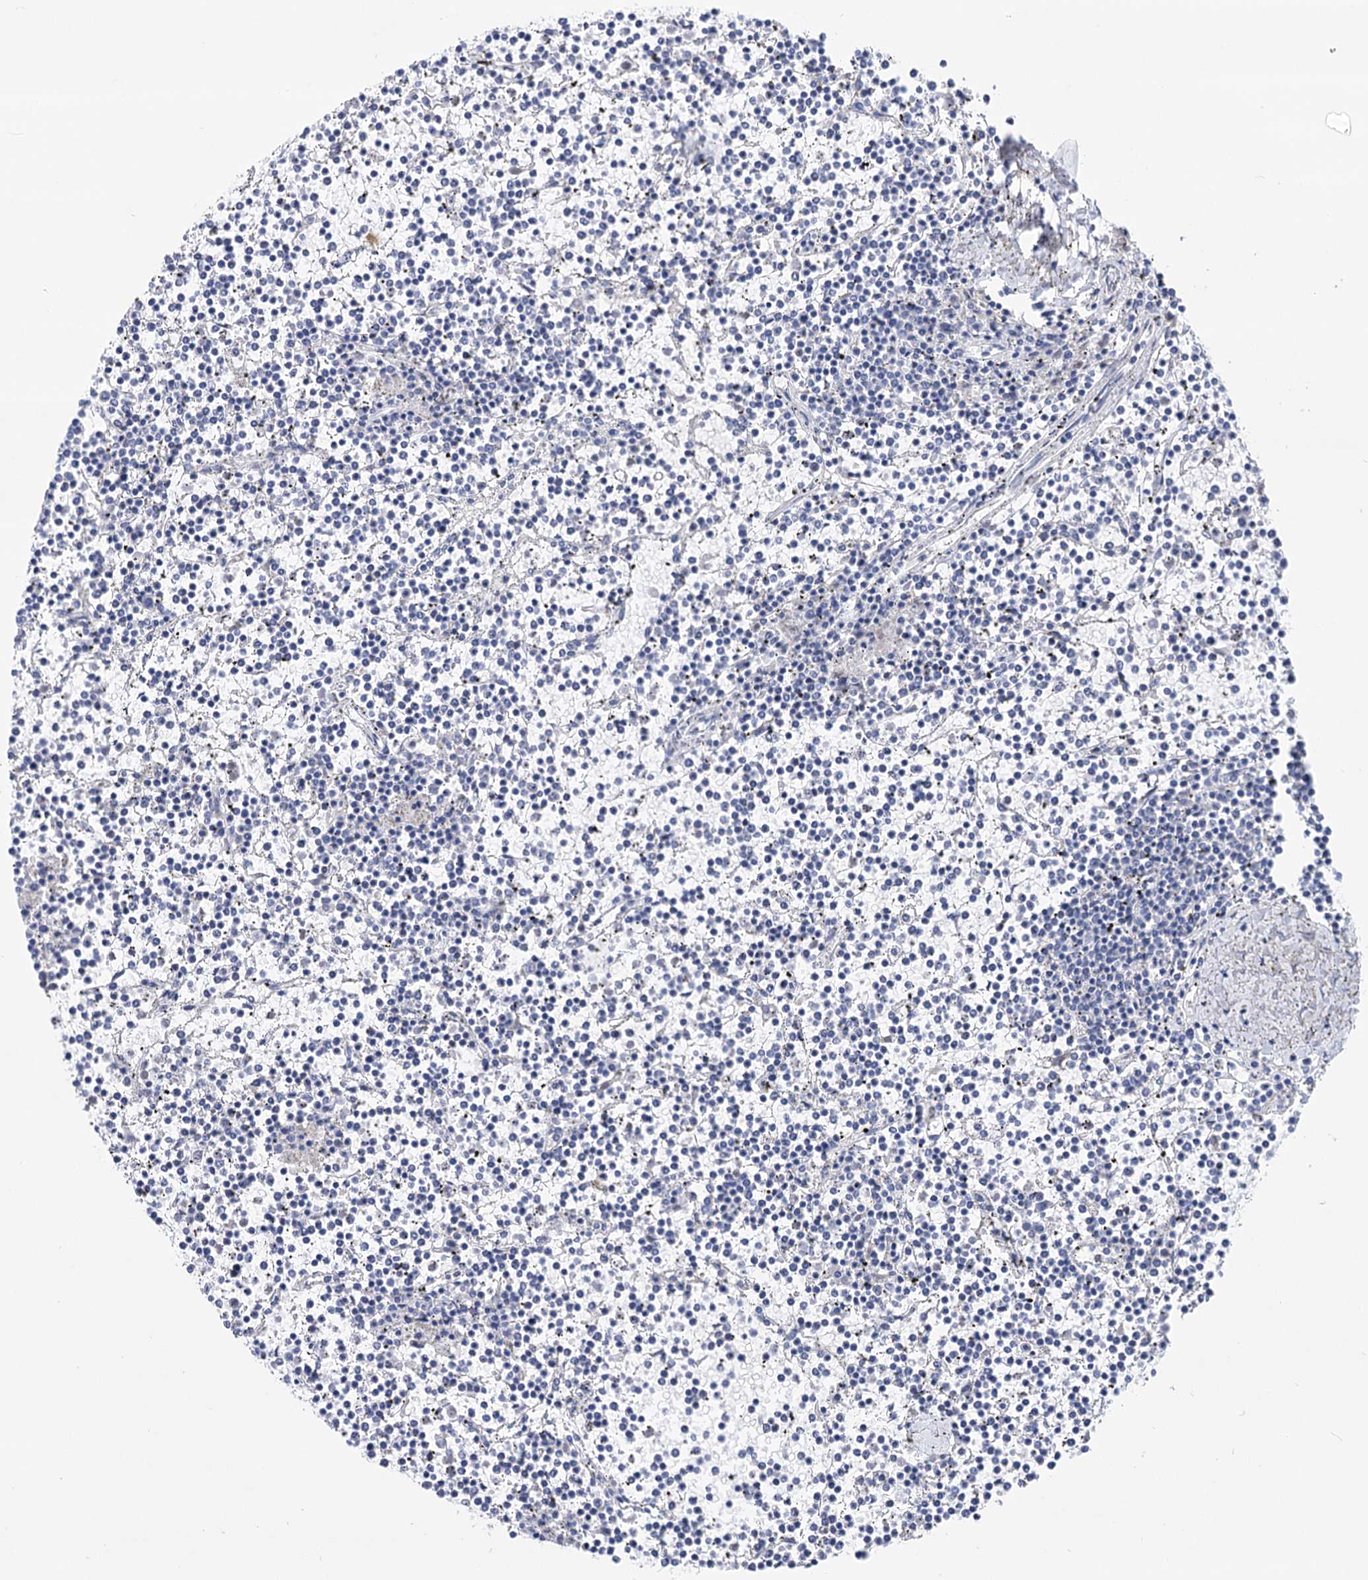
{"staining": {"intensity": "negative", "quantity": "none", "location": "none"}, "tissue": "lymphoma", "cell_type": "Tumor cells", "image_type": "cancer", "snomed": [{"axis": "morphology", "description": "Malignant lymphoma, non-Hodgkin's type, Low grade"}, {"axis": "topography", "description": "Spleen"}], "caption": "Protein analysis of low-grade malignant lymphoma, non-Hodgkin's type shows no significant expression in tumor cells.", "gene": "YARS2", "patient": {"sex": "female", "age": 19}}